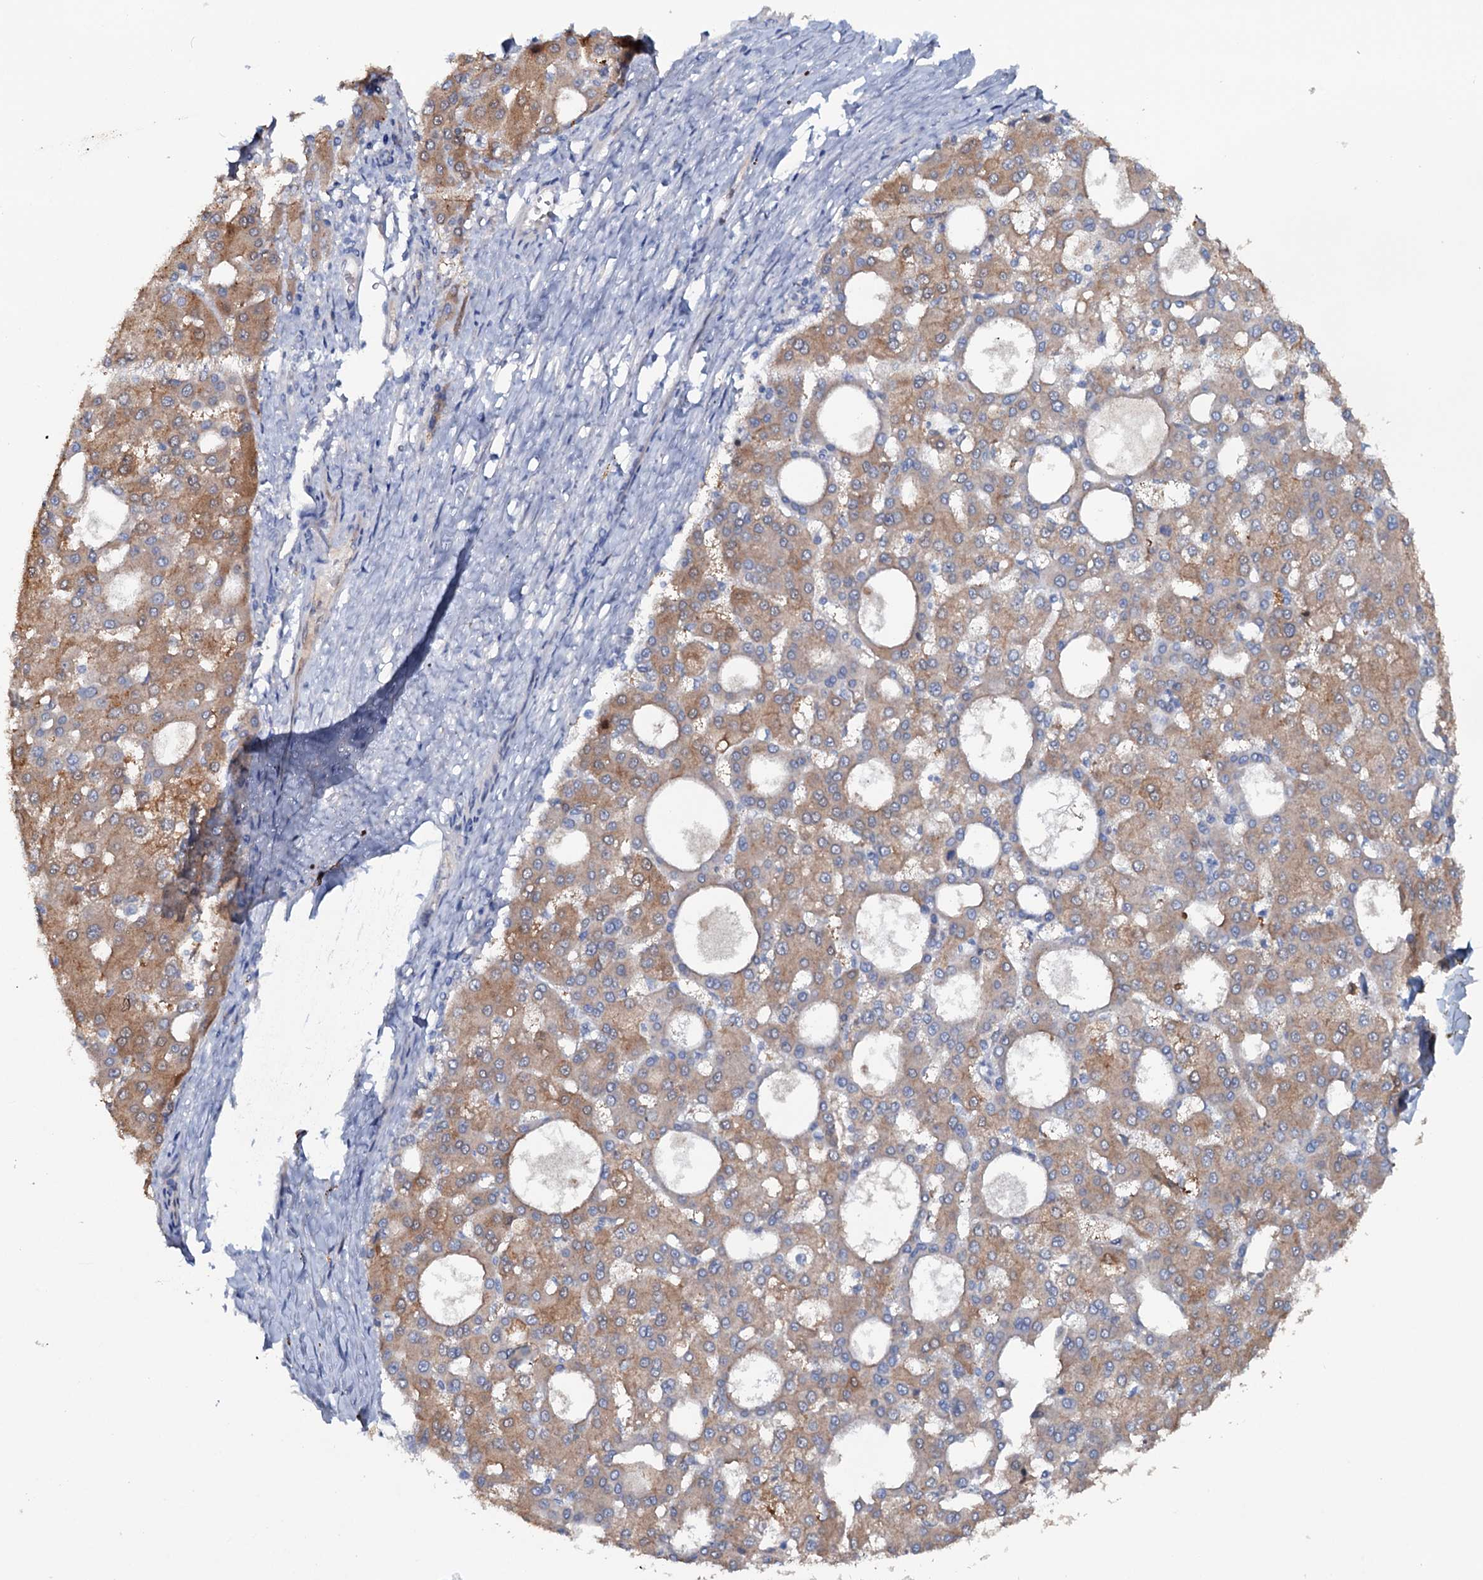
{"staining": {"intensity": "moderate", "quantity": ">75%", "location": "cytoplasmic/membranous"}, "tissue": "liver cancer", "cell_type": "Tumor cells", "image_type": "cancer", "snomed": [{"axis": "morphology", "description": "Carcinoma, Hepatocellular, NOS"}, {"axis": "topography", "description": "Liver"}], "caption": "High-magnification brightfield microscopy of liver cancer stained with DAB (3,3'-diaminobenzidine) (brown) and counterstained with hematoxylin (blue). tumor cells exhibit moderate cytoplasmic/membranous positivity is appreciated in about>75% of cells. The protein of interest is shown in brown color, while the nuclei are stained blue.", "gene": "IL17RD", "patient": {"sex": "male", "age": 47}}